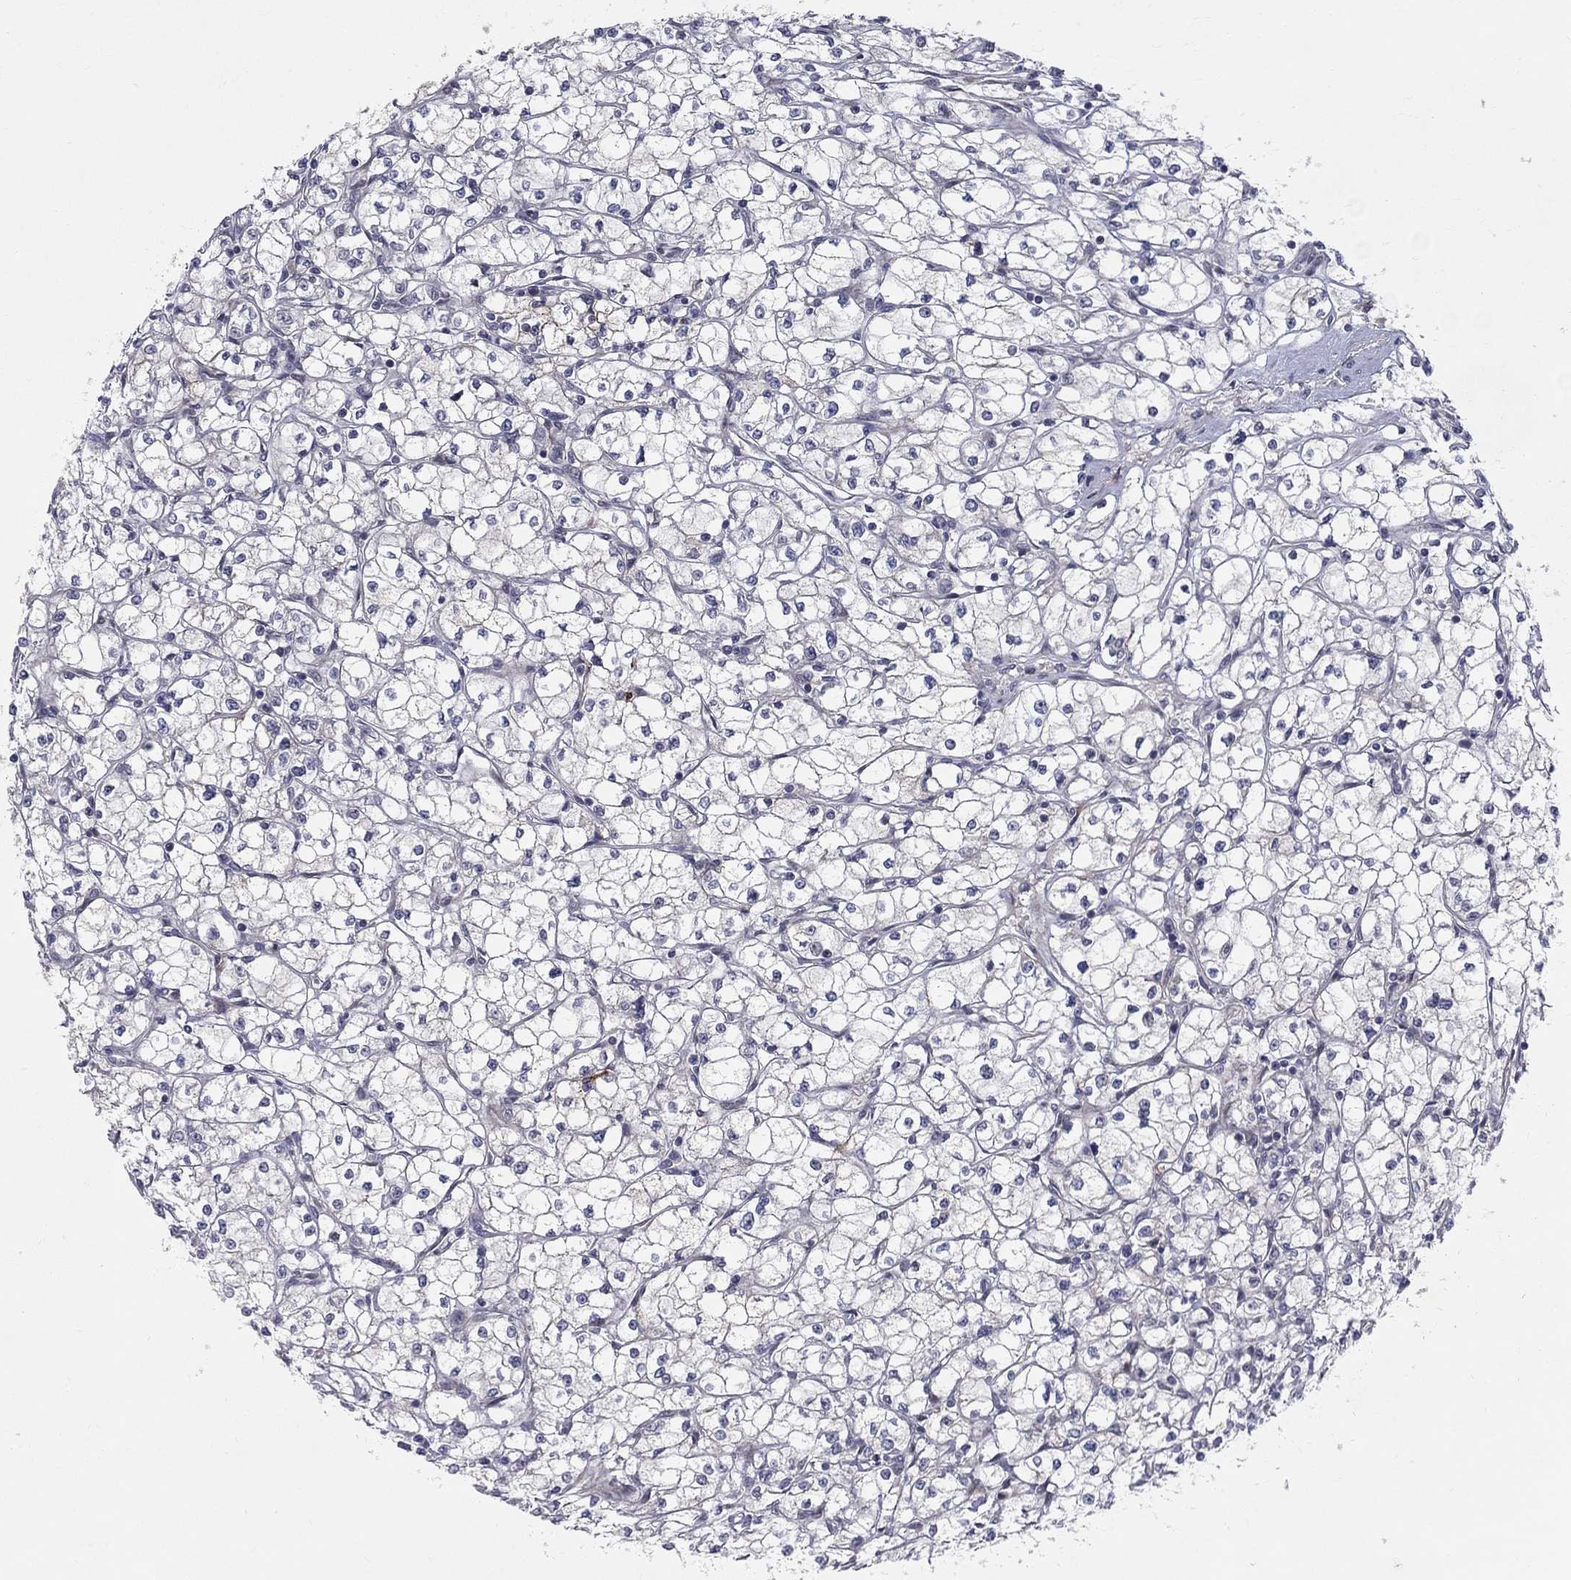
{"staining": {"intensity": "negative", "quantity": "none", "location": "none"}, "tissue": "renal cancer", "cell_type": "Tumor cells", "image_type": "cancer", "snomed": [{"axis": "morphology", "description": "Adenocarcinoma, NOS"}, {"axis": "topography", "description": "Kidney"}], "caption": "Tumor cells are negative for brown protein staining in adenocarcinoma (renal).", "gene": "WDR19", "patient": {"sex": "male", "age": 67}}